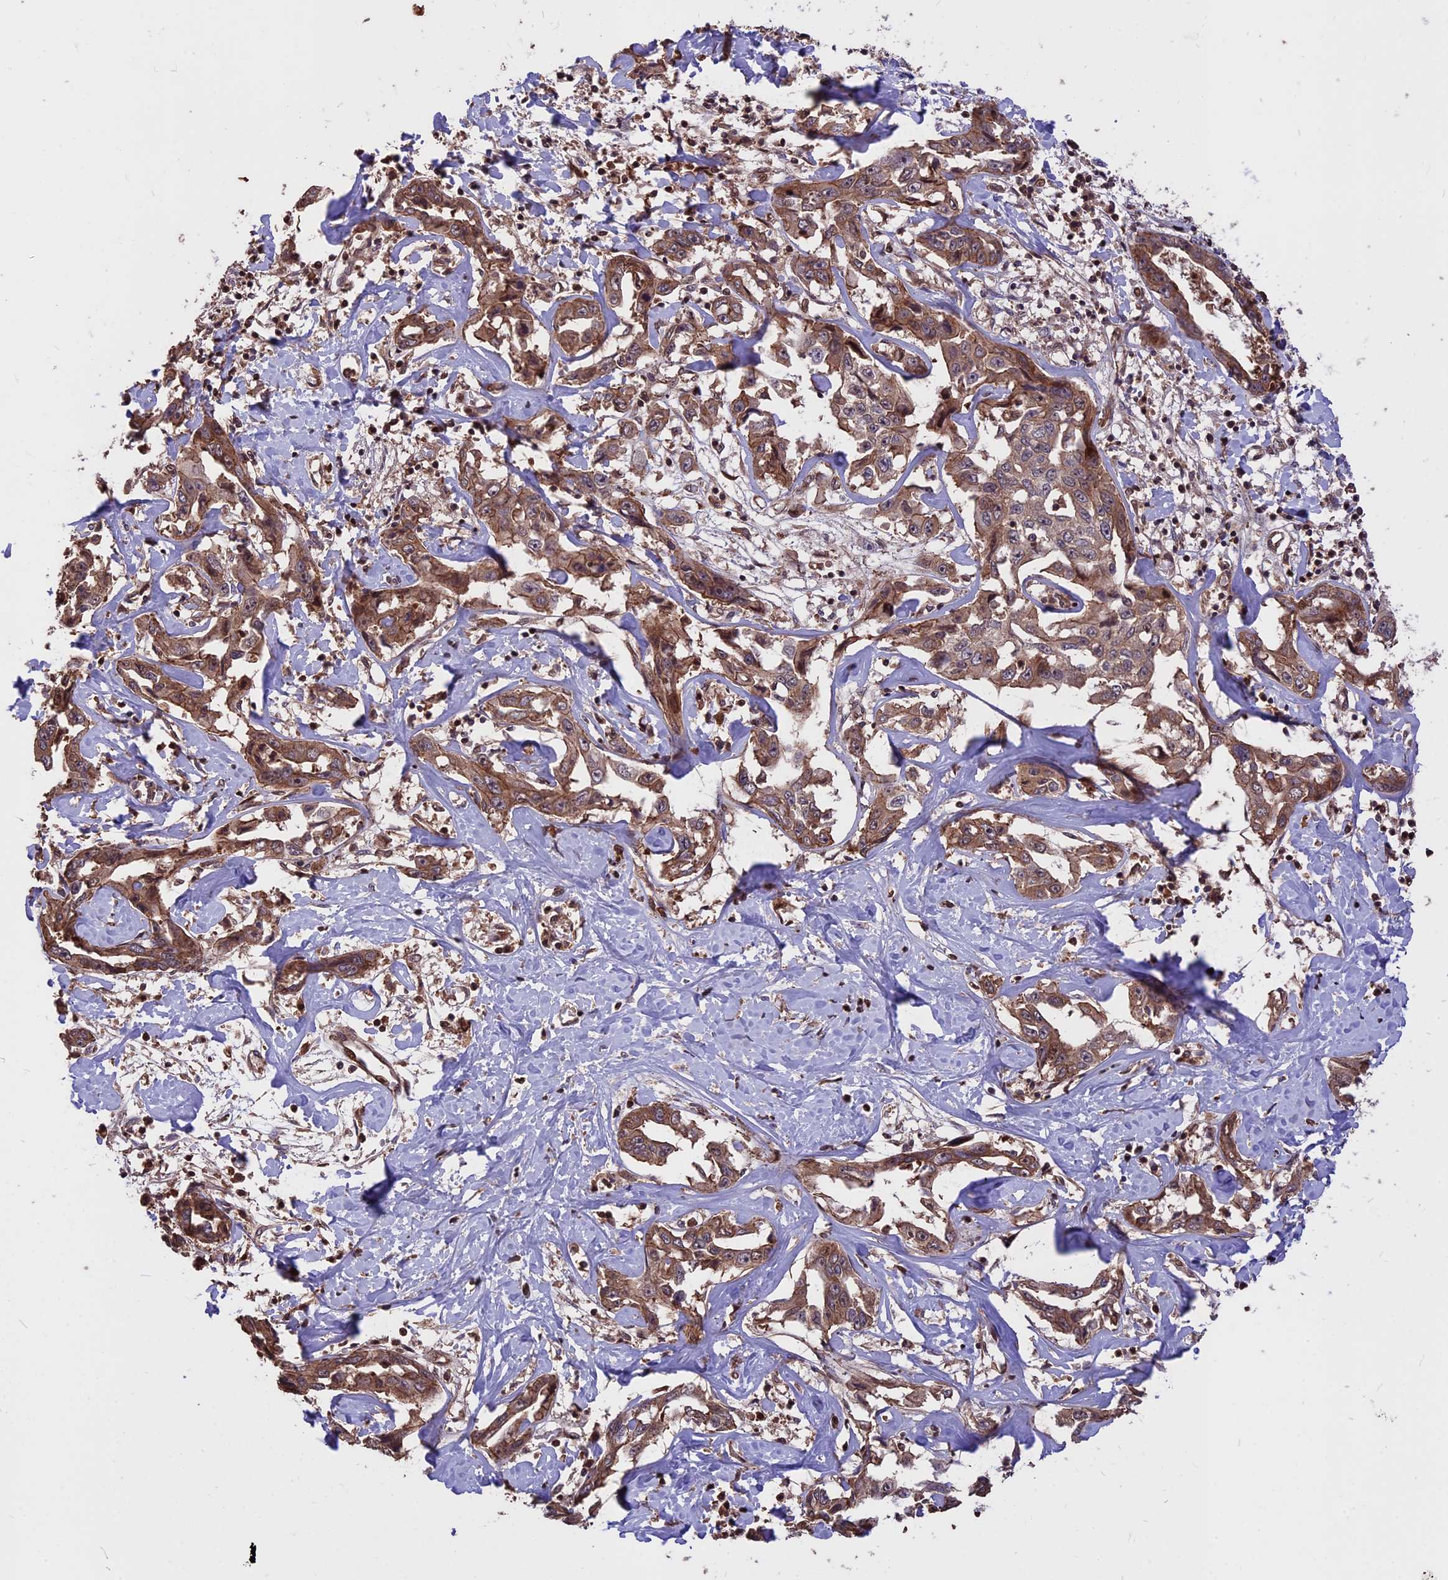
{"staining": {"intensity": "moderate", "quantity": ">75%", "location": "cytoplasmic/membranous"}, "tissue": "liver cancer", "cell_type": "Tumor cells", "image_type": "cancer", "snomed": [{"axis": "morphology", "description": "Cholangiocarcinoma"}, {"axis": "topography", "description": "Liver"}], "caption": "IHC (DAB) staining of human liver cancer (cholangiocarcinoma) shows moderate cytoplasmic/membranous protein expression in about >75% of tumor cells.", "gene": "ZNF598", "patient": {"sex": "male", "age": 59}}